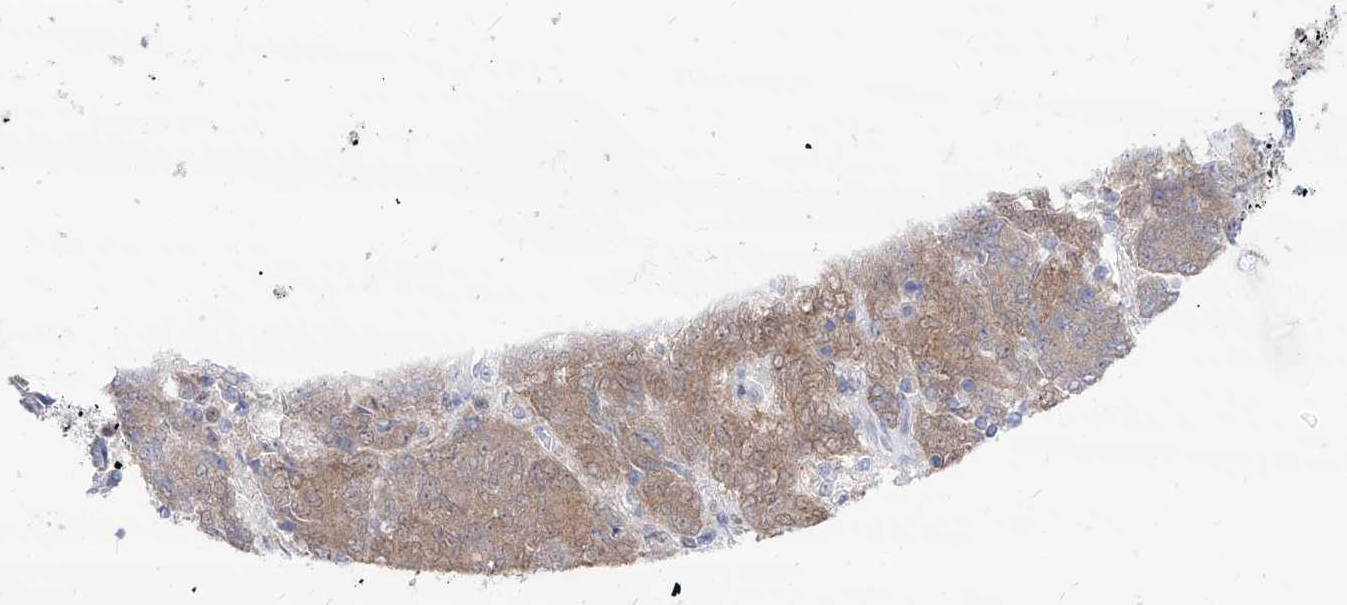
{"staining": {"intensity": "weak", "quantity": ">75%", "location": "cytoplasmic/membranous"}, "tissue": "endometrial cancer", "cell_type": "Tumor cells", "image_type": "cancer", "snomed": [{"axis": "morphology", "description": "Adenocarcinoma, NOS"}, {"axis": "topography", "description": "Endometrium"}], "caption": "Immunohistochemistry (IHC) of human endometrial cancer (adenocarcinoma) displays low levels of weak cytoplasmic/membranous staining in about >75% of tumor cells.", "gene": "BROX", "patient": {"sex": "female", "age": 80}}